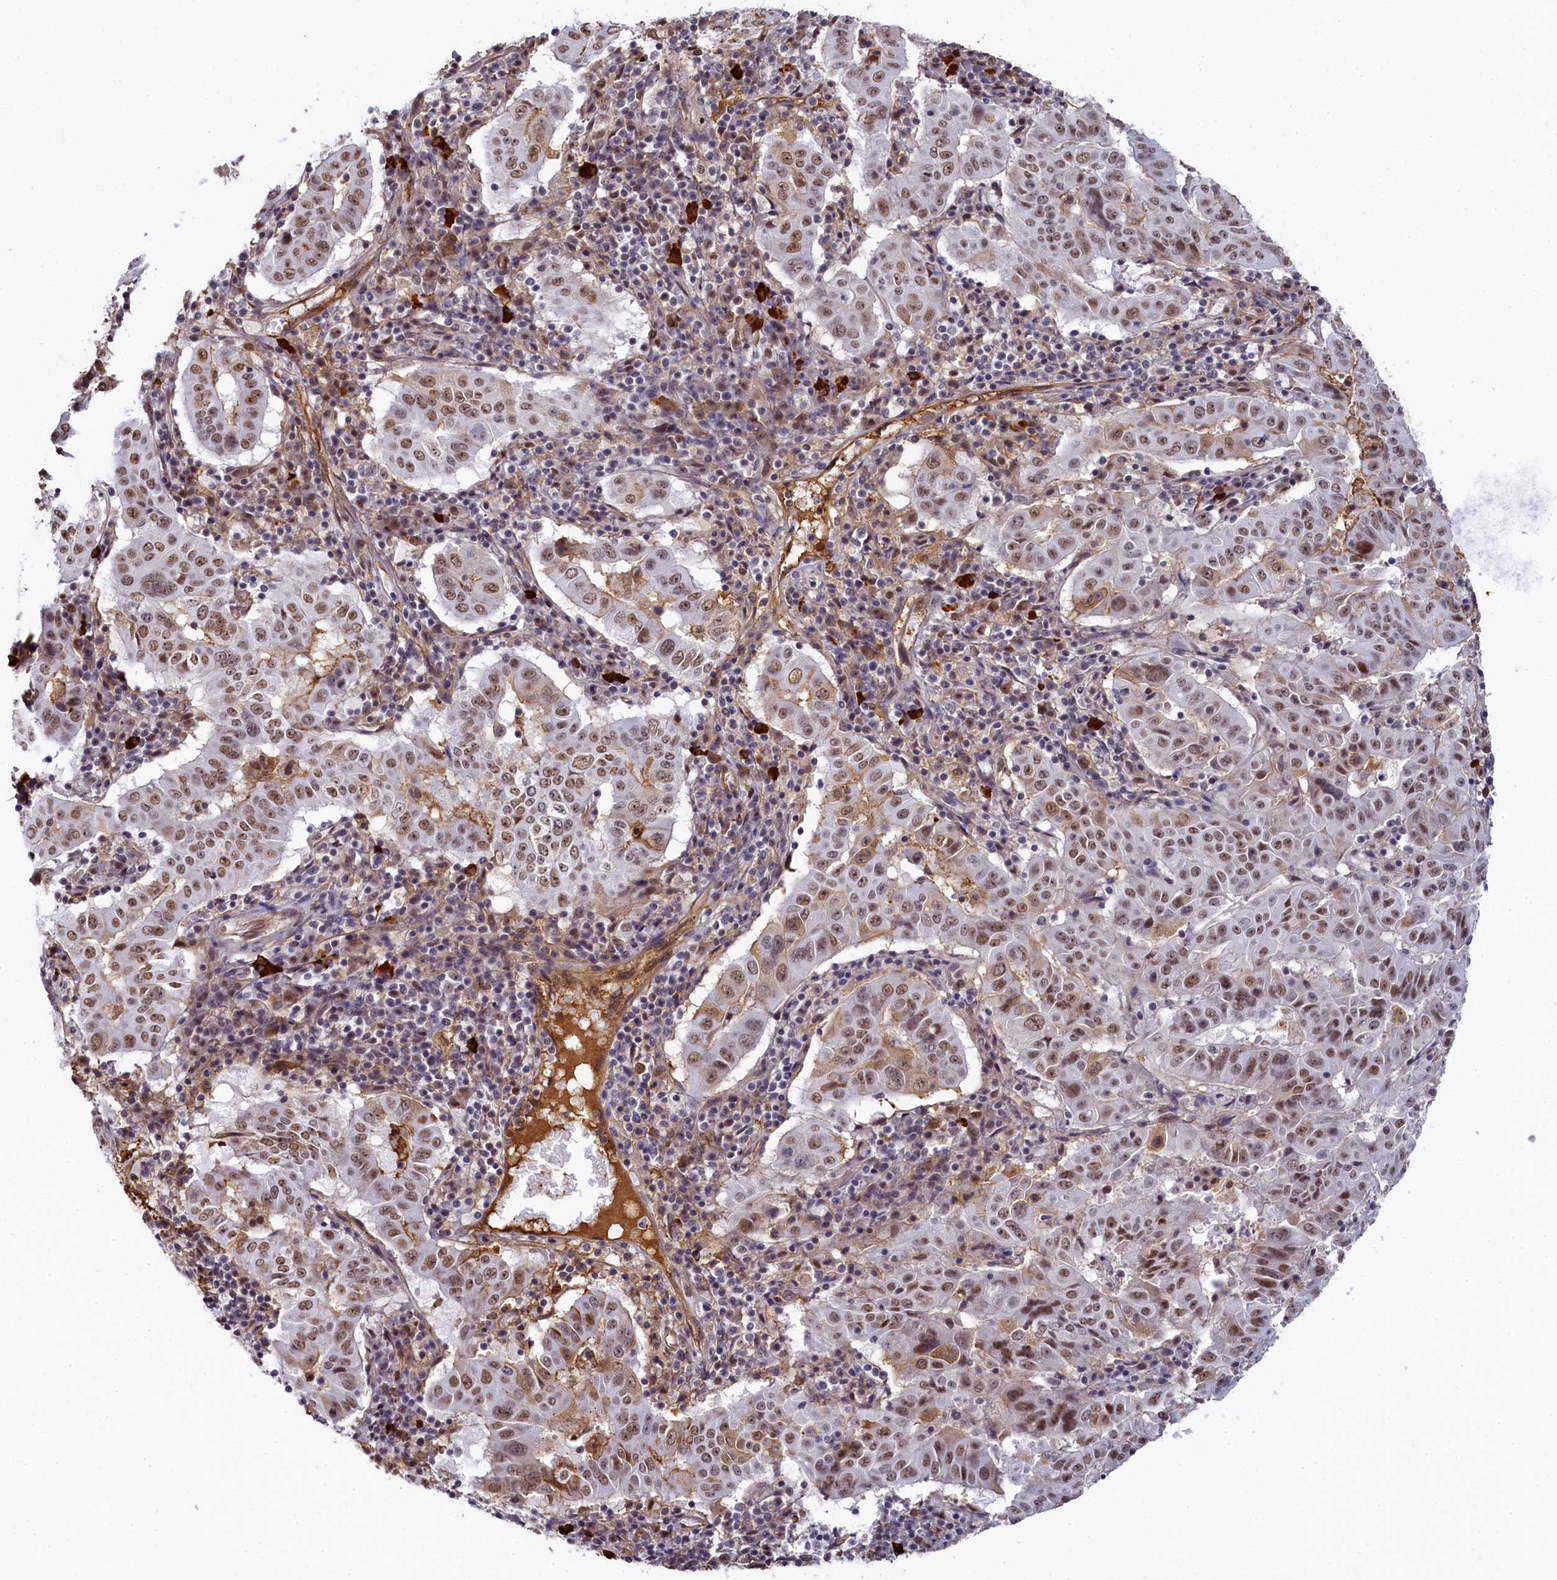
{"staining": {"intensity": "moderate", "quantity": ">75%", "location": "nuclear"}, "tissue": "pancreatic cancer", "cell_type": "Tumor cells", "image_type": "cancer", "snomed": [{"axis": "morphology", "description": "Adenocarcinoma, NOS"}, {"axis": "topography", "description": "Pancreas"}], "caption": "Immunohistochemistry (IHC) staining of adenocarcinoma (pancreatic), which displays medium levels of moderate nuclear expression in approximately >75% of tumor cells indicating moderate nuclear protein positivity. The staining was performed using DAB (3,3'-diaminobenzidine) (brown) for protein detection and nuclei were counterstained in hematoxylin (blue).", "gene": "INTS14", "patient": {"sex": "male", "age": 63}}